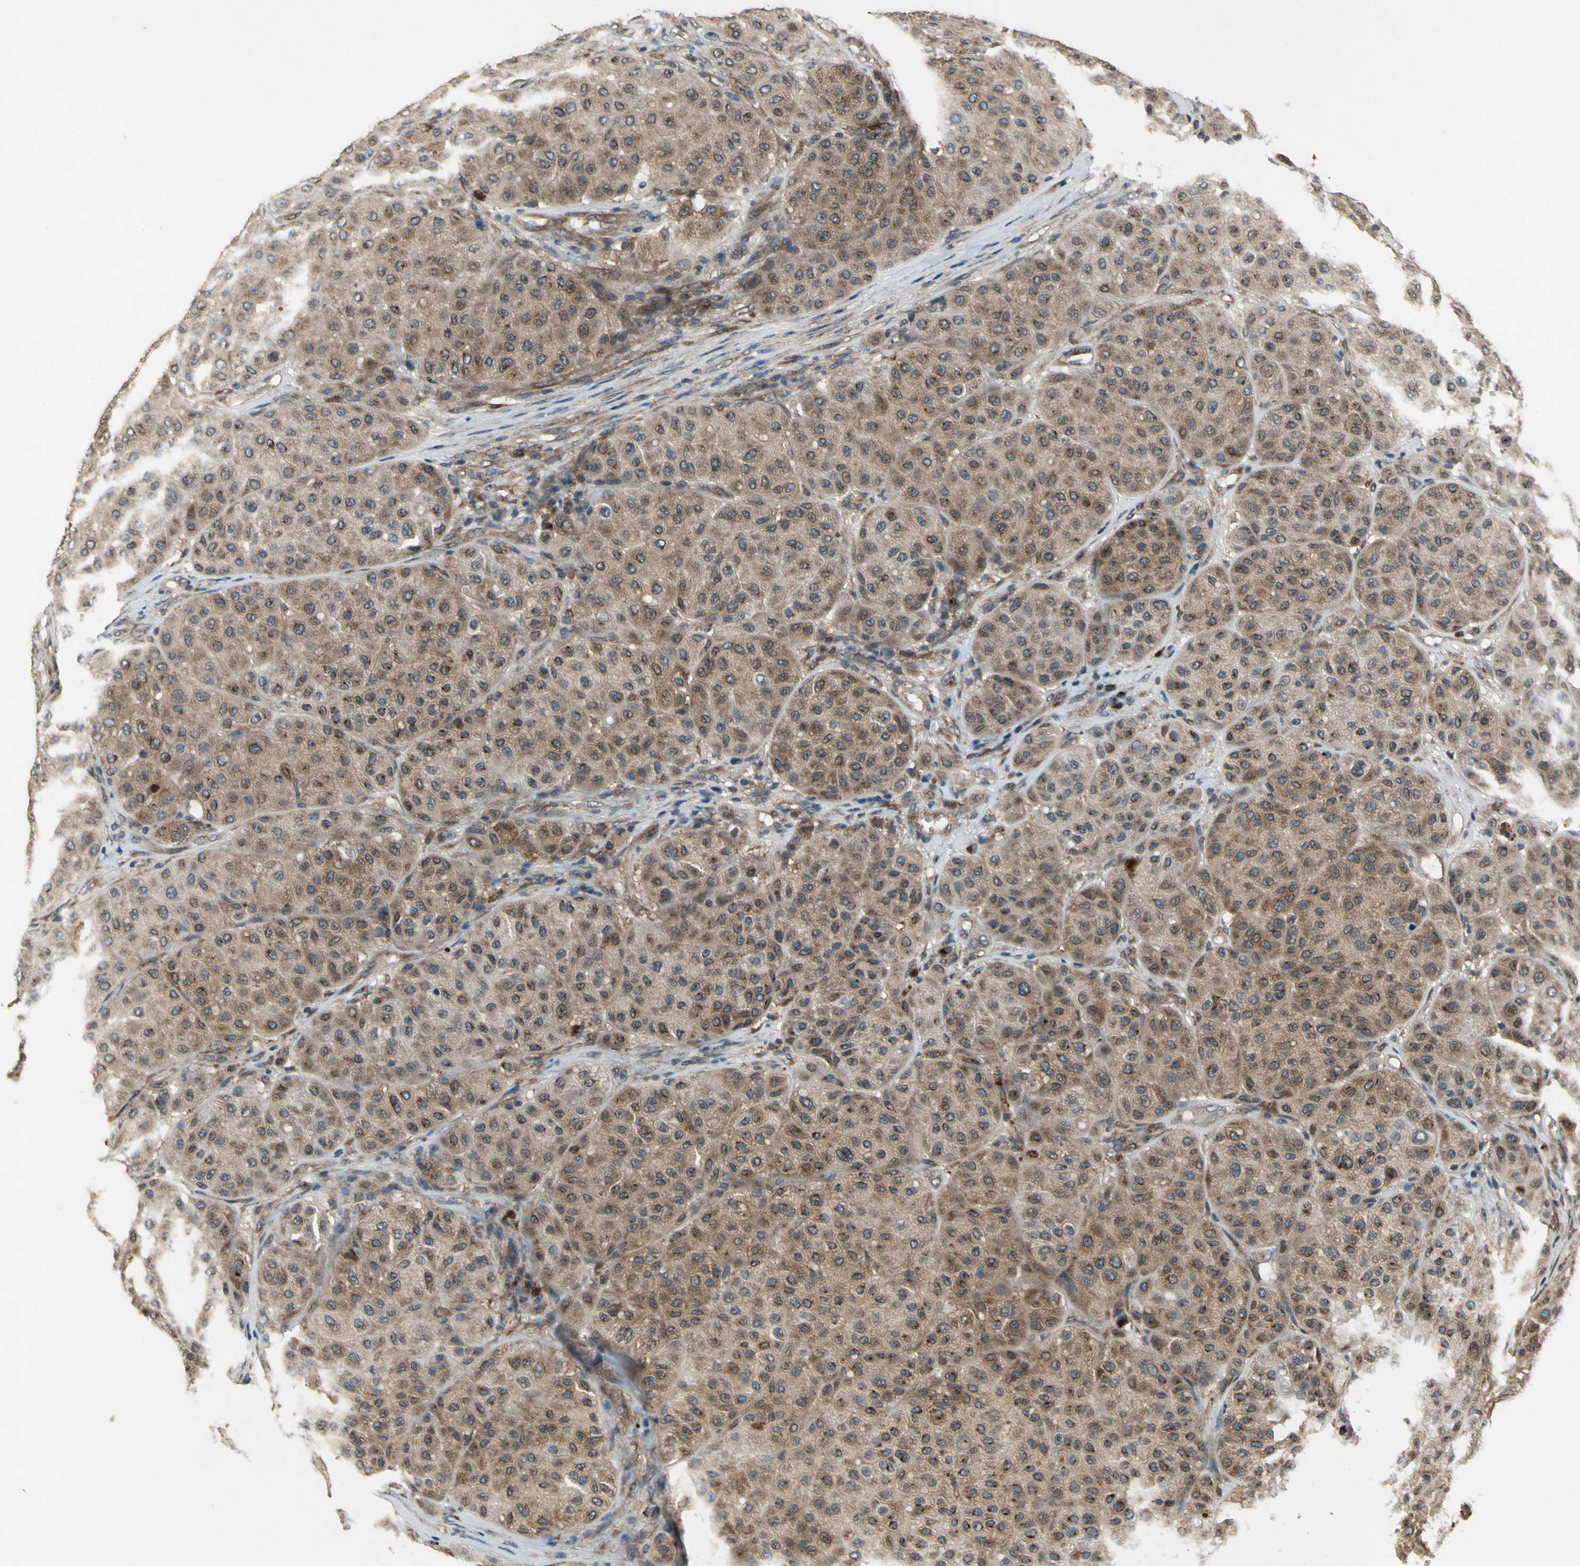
{"staining": {"intensity": "moderate", "quantity": ">75%", "location": "cytoplasmic/membranous"}, "tissue": "melanoma", "cell_type": "Tumor cells", "image_type": "cancer", "snomed": [{"axis": "morphology", "description": "Normal tissue, NOS"}, {"axis": "morphology", "description": "Malignant melanoma, Metastatic site"}, {"axis": "topography", "description": "Skin"}], "caption": "Immunohistochemistry (IHC) micrograph of malignant melanoma (metastatic site) stained for a protein (brown), which demonstrates medium levels of moderate cytoplasmic/membranous expression in approximately >75% of tumor cells.", "gene": "NFKBIE", "patient": {"sex": "male", "age": 41}}